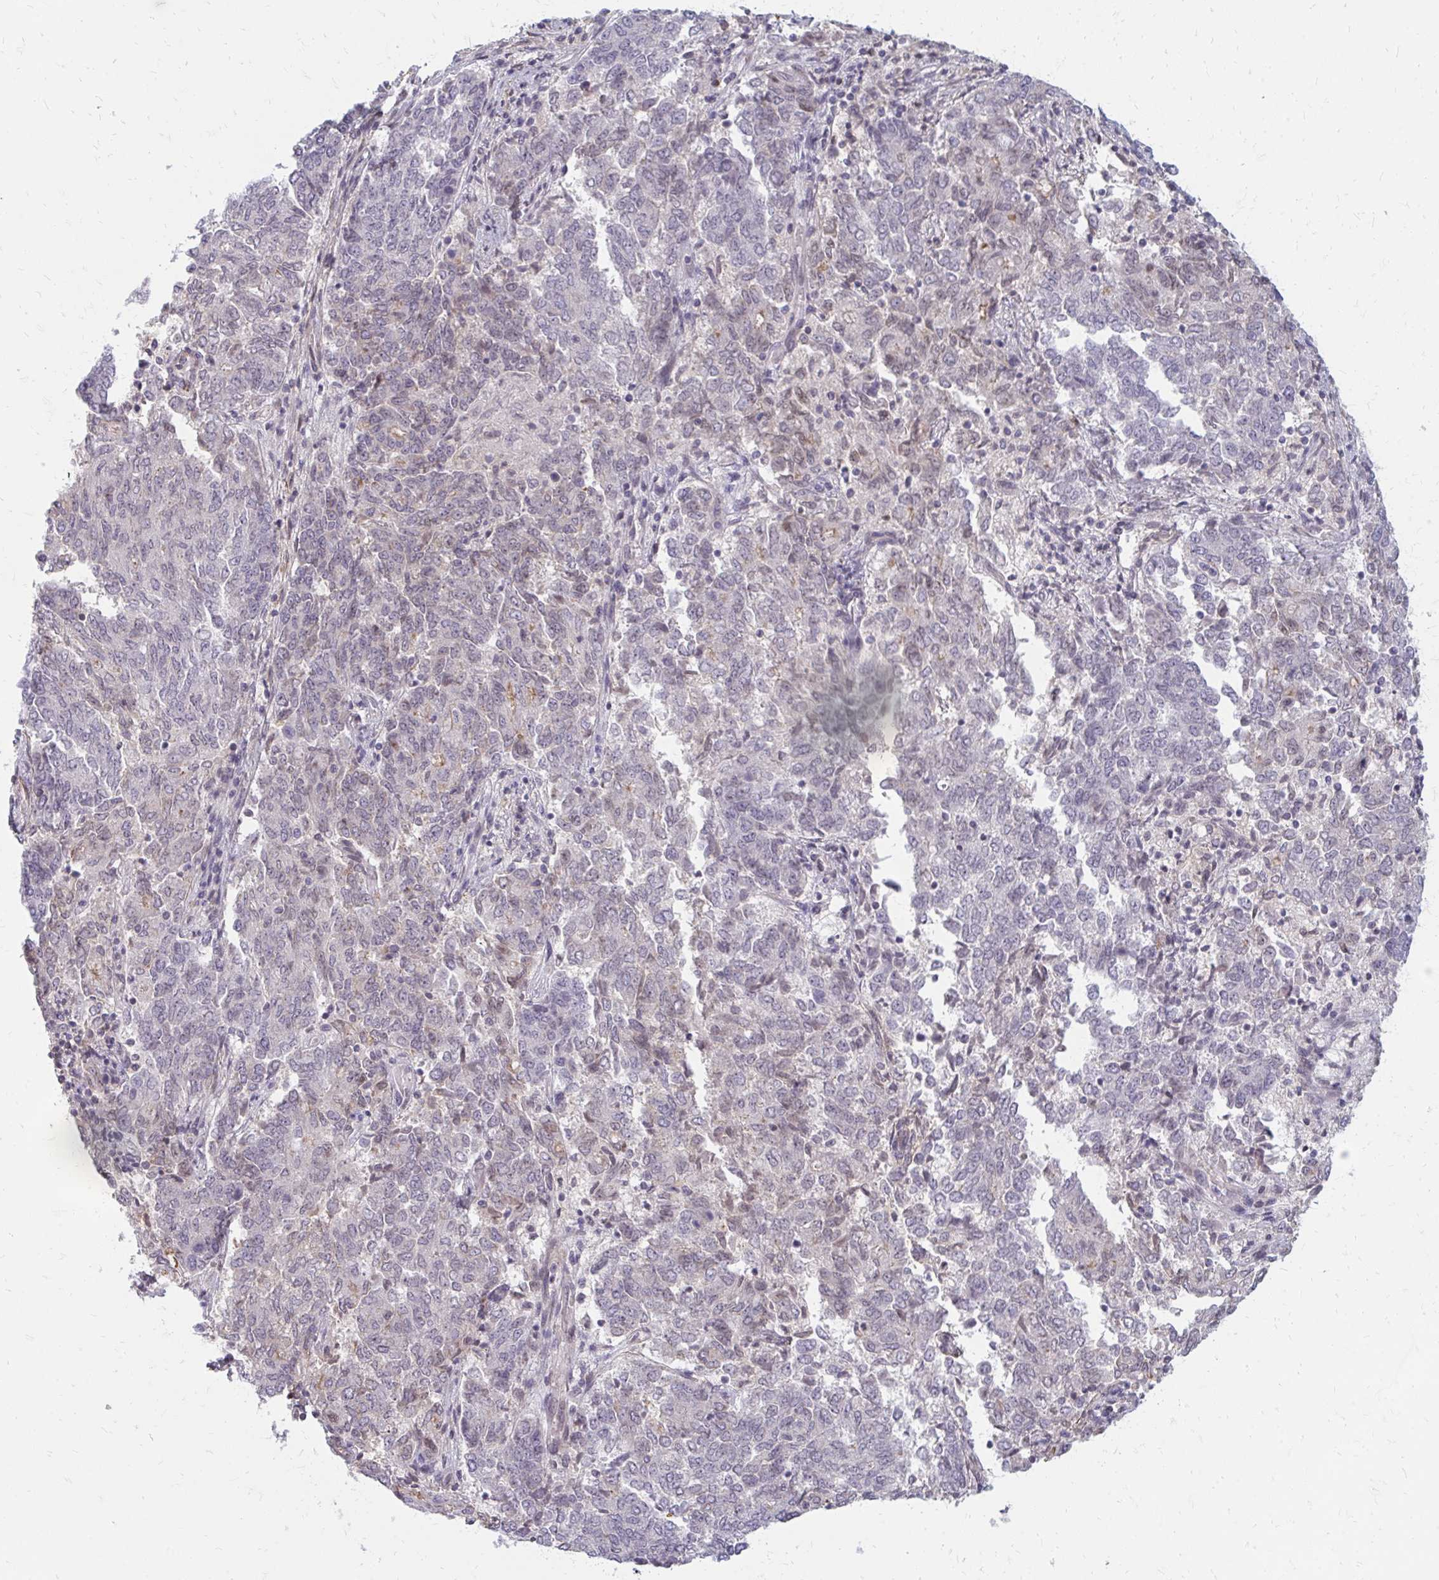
{"staining": {"intensity": "negative", "quantity": "none", "location": "none"}, "tissue": "endometrial cancer", "cell_type": "Tumor cells", "image_type": "cancer", "snomed": [{"axis": "morphology", "description": "Adenocarcinoma, NOS"}, {"axis": "topography", "description": "Endometrium"}], "caption": "Immunohistochemistry (IHC) photomicrograph of neoplastic tissue: adenocarcinoma (endometrial) stained with DAB shows no significant protein staining in tumor cells.", "gene": "GPC5", "patient": {"sex": "female", "age": 80}}